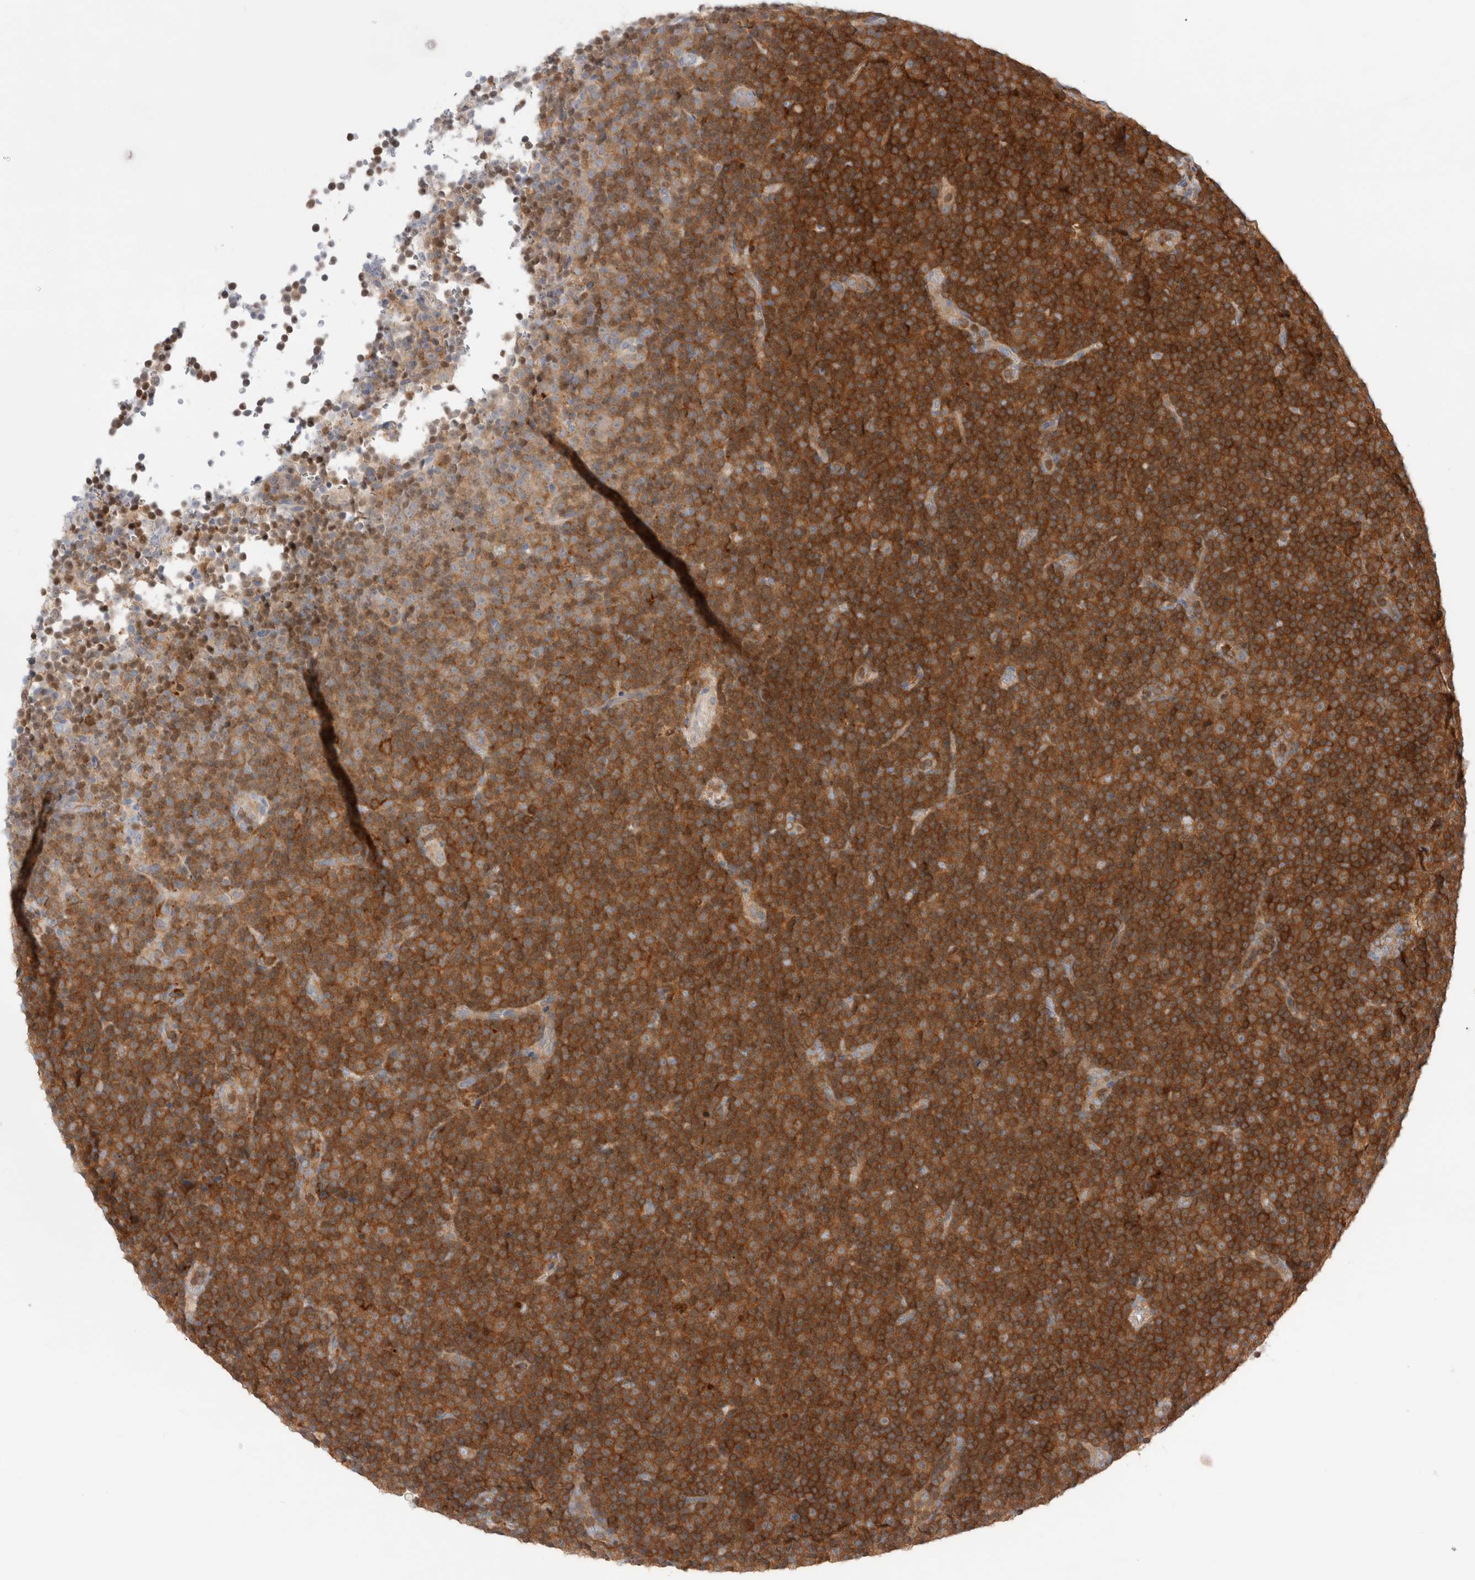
{"staining": {"intensity": "strong", "quantity": ">75%", "location": "cytoplasmic/membranous"}, "tissue": "lymphoma", "cell_type": "Tumor cells", "image_type": "cancer", "snomed": [{"axis": "morphology", "description": "Malignant lymphoma, non-Hodgkin's type, Low grade"}, {"axis": "topography", "description": "Lymph node"}], "caption": "Strong cytoplasmic/membranous positivity for a protein is appreciated in about >75% of tumor cells of low-grade malignant lymphoma, non-Hodgkin's type using immunohistochemistry.", "gene": "KLHL14", "patient": {"sex": "female", "age": 67}}